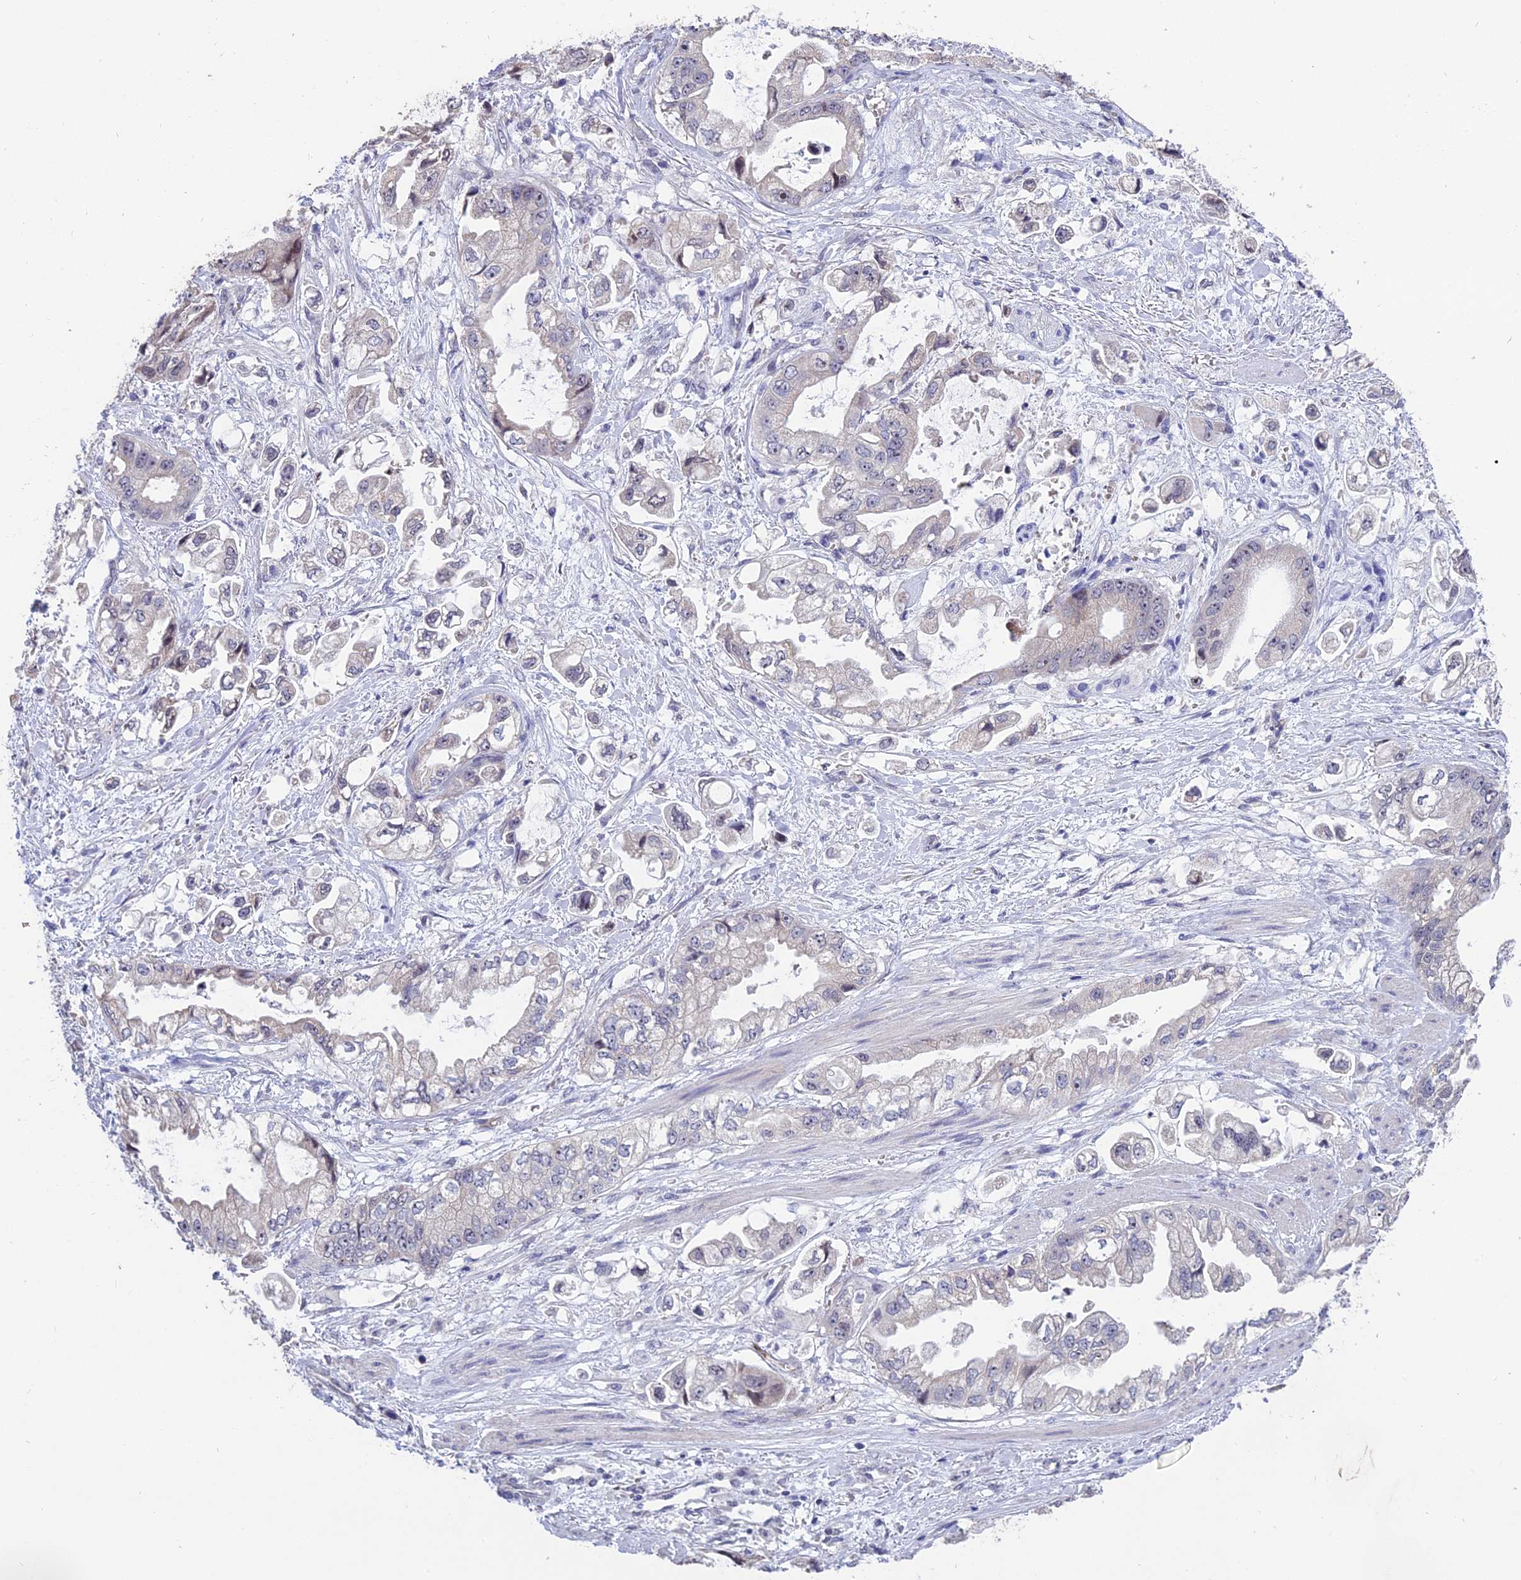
{"staining": {"intensity": "negative", "quantity": "none", "location": "none"}, "tissue": "stomach cancer", "cell_type": "Tumor cells", "image_type": "cancer", "snomed": [{"axis": "morphology", "description": "Adenocarcinoma, NOS"}, {"axis": "topography", "description": "Stomach"}], "caption": "Immunohistochemistry (IHC) image of neoplastic tissue: stomach cancer stained with DAB (3,3'-diaminobenzidine) displays no significant protein positivity in tumor cells.", "gene": "KNOP1", "patient": {"sex": "male", "age": 62}}